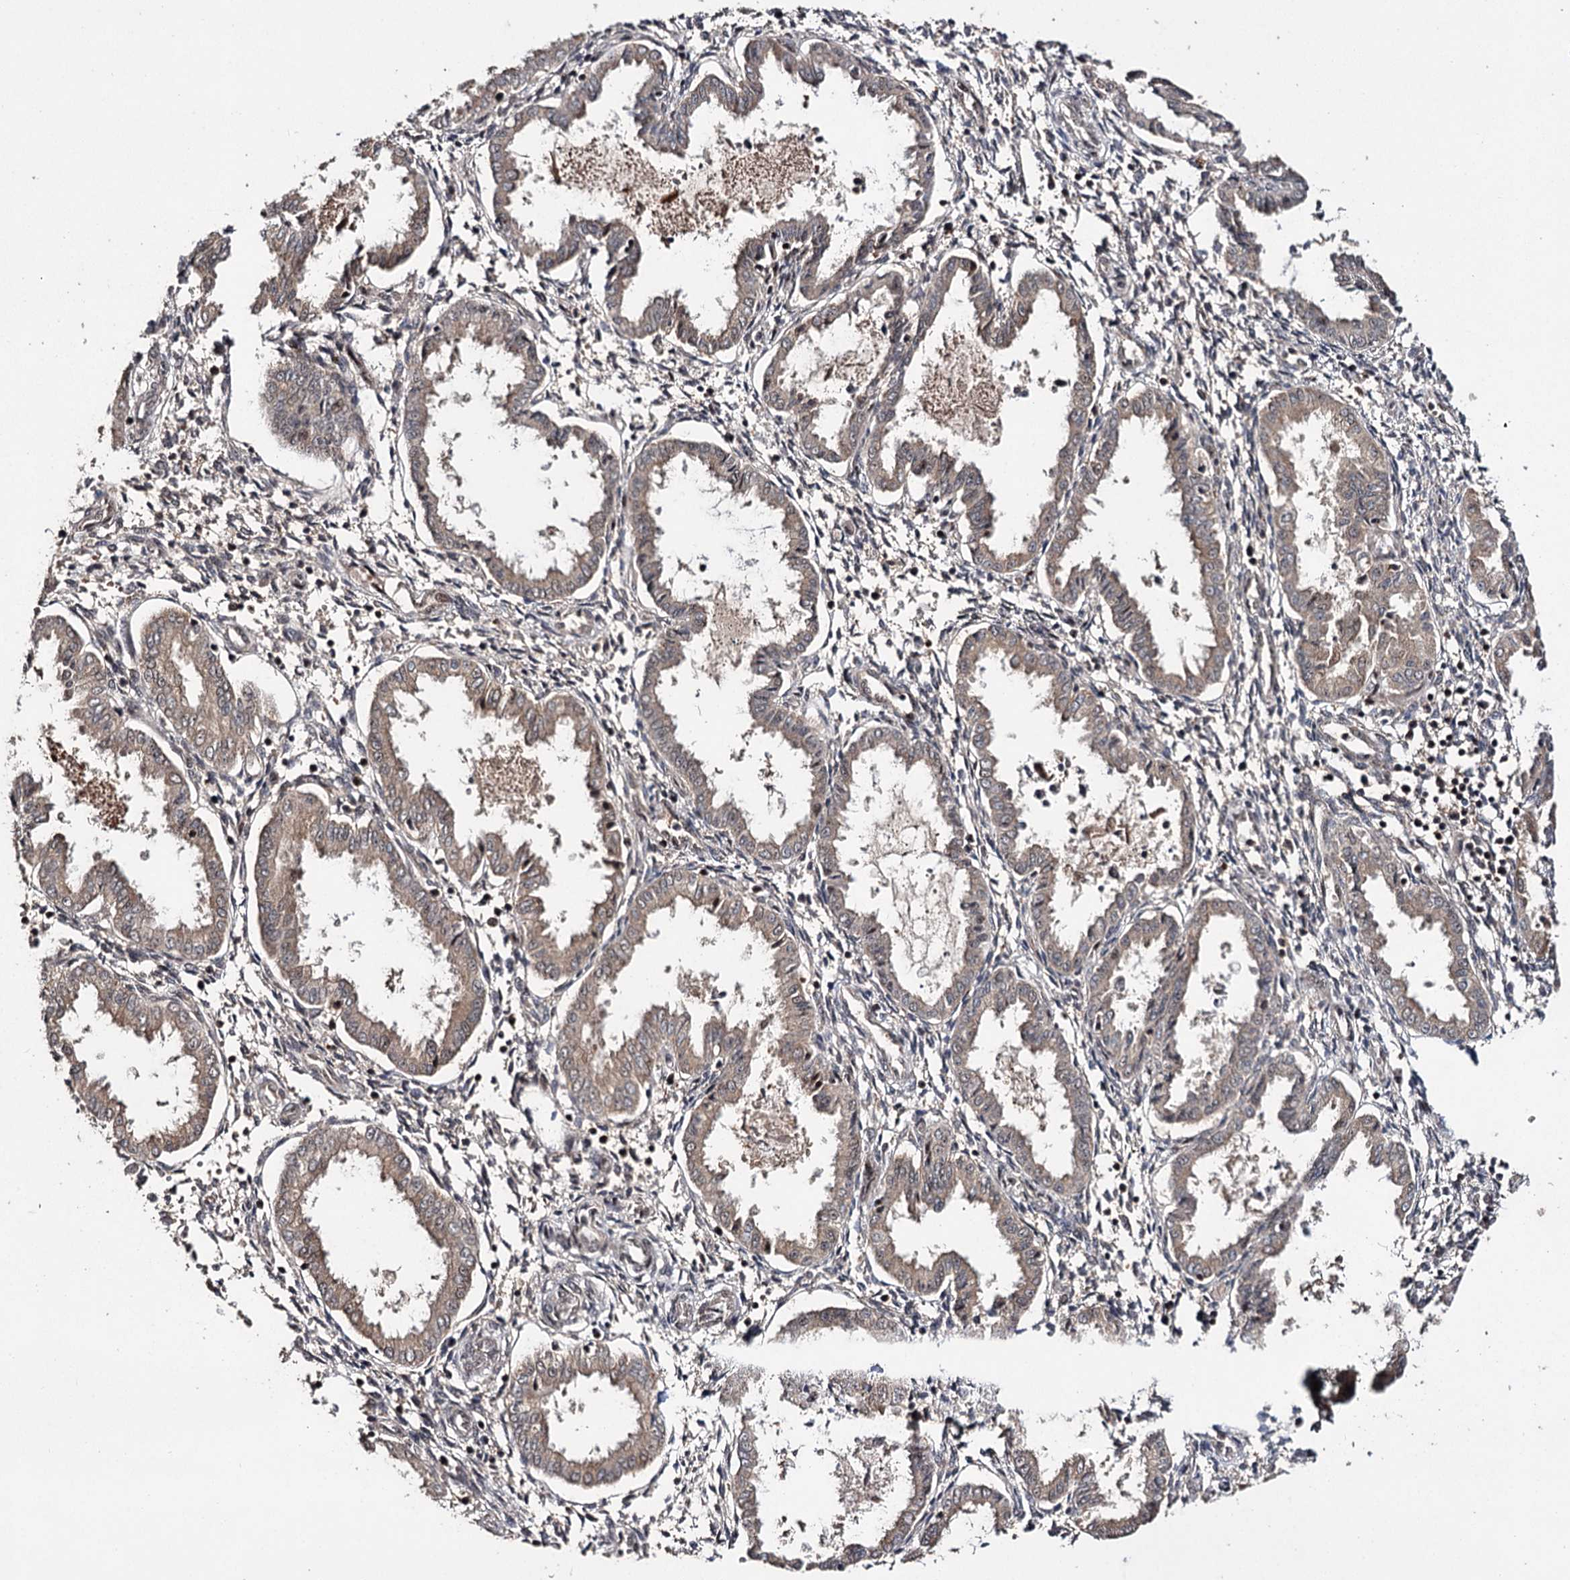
{"staining": {"intensity": "weak", "quantity": "25%-75%", "location": "cytoplasmic/membranous,nuclear"}, "tissue": "endometrium", "cell_type": "Cells in endometrial stroma", "image_type": "normal", "snomed": [{"axis": "morphology", "description": "Normal tissue, NOS"}, {"axis": "topography", "description": "Endometrium"}], "caption": "The image reveals immunohistochemical staining of benign endometrium. There is weak cytoplasmic/membranous,nuclear positivity is appreciated in approximately 25%-75% of cells in endometrial stroma. (Stains: DAB in brown, nuclei in blue, Microscopy: brightfield microscopy at high magnification).", "gene": "MKNK2", "patient": {"sex": "female", "age": 33}}